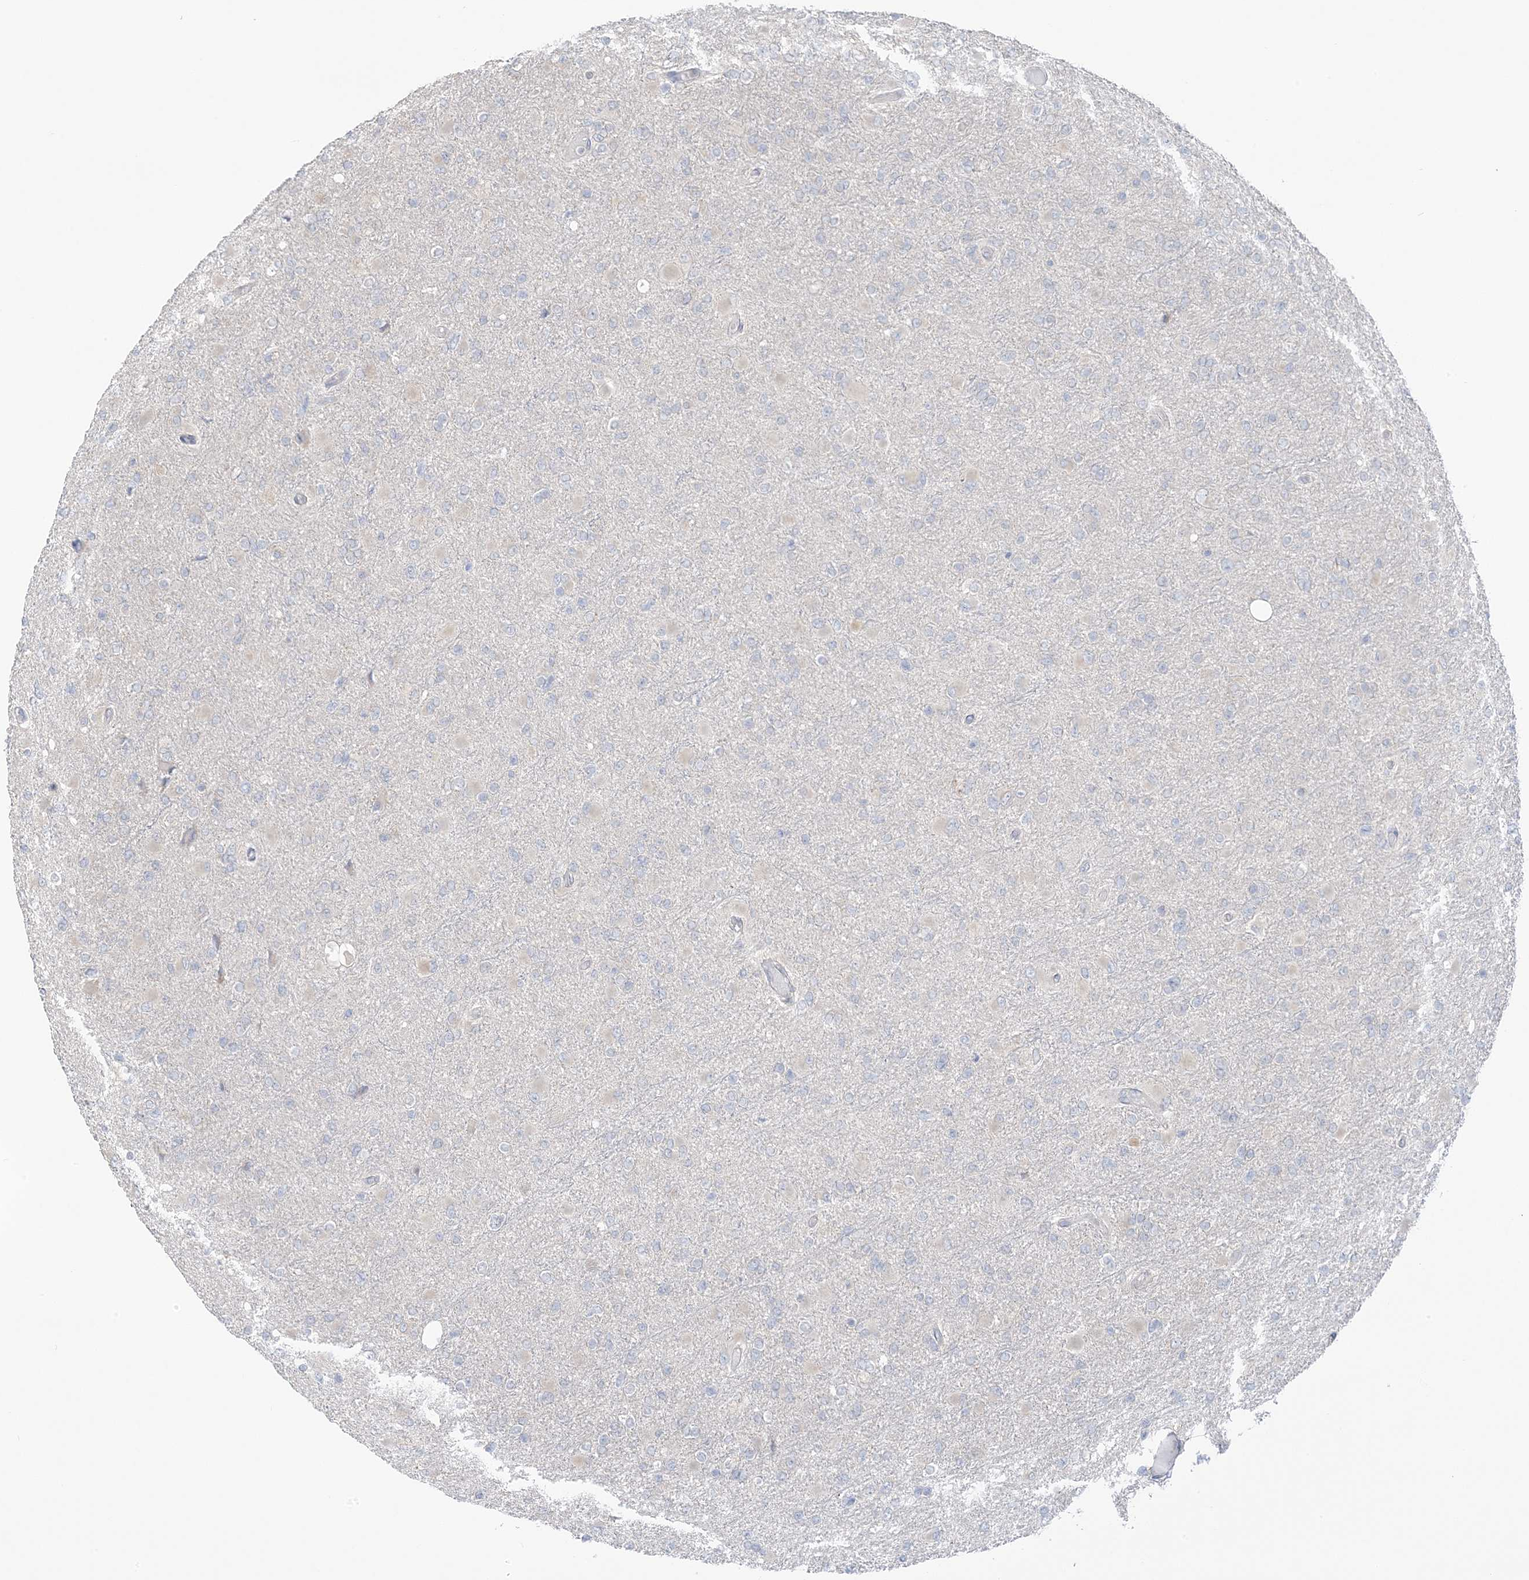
{"staining": {"intensity": "negative", "quantity": "none", "location": "none"}, "tissue": "glioma", "cell_type": "Tumor cells", "image_type": "cancer", "snomed": [{"axis": "morphology", "description": "Glioma, malignant, High grade"}, {"axis": "topography", "description": "Cerebral cortex"}], "caption": "Malignant high-grade glioma stained for a protein using immunohistochemistry reveals no positivity tumor cells.", "gene": "EEFSEC", "patient": {"sex": "female", "age": 36}}